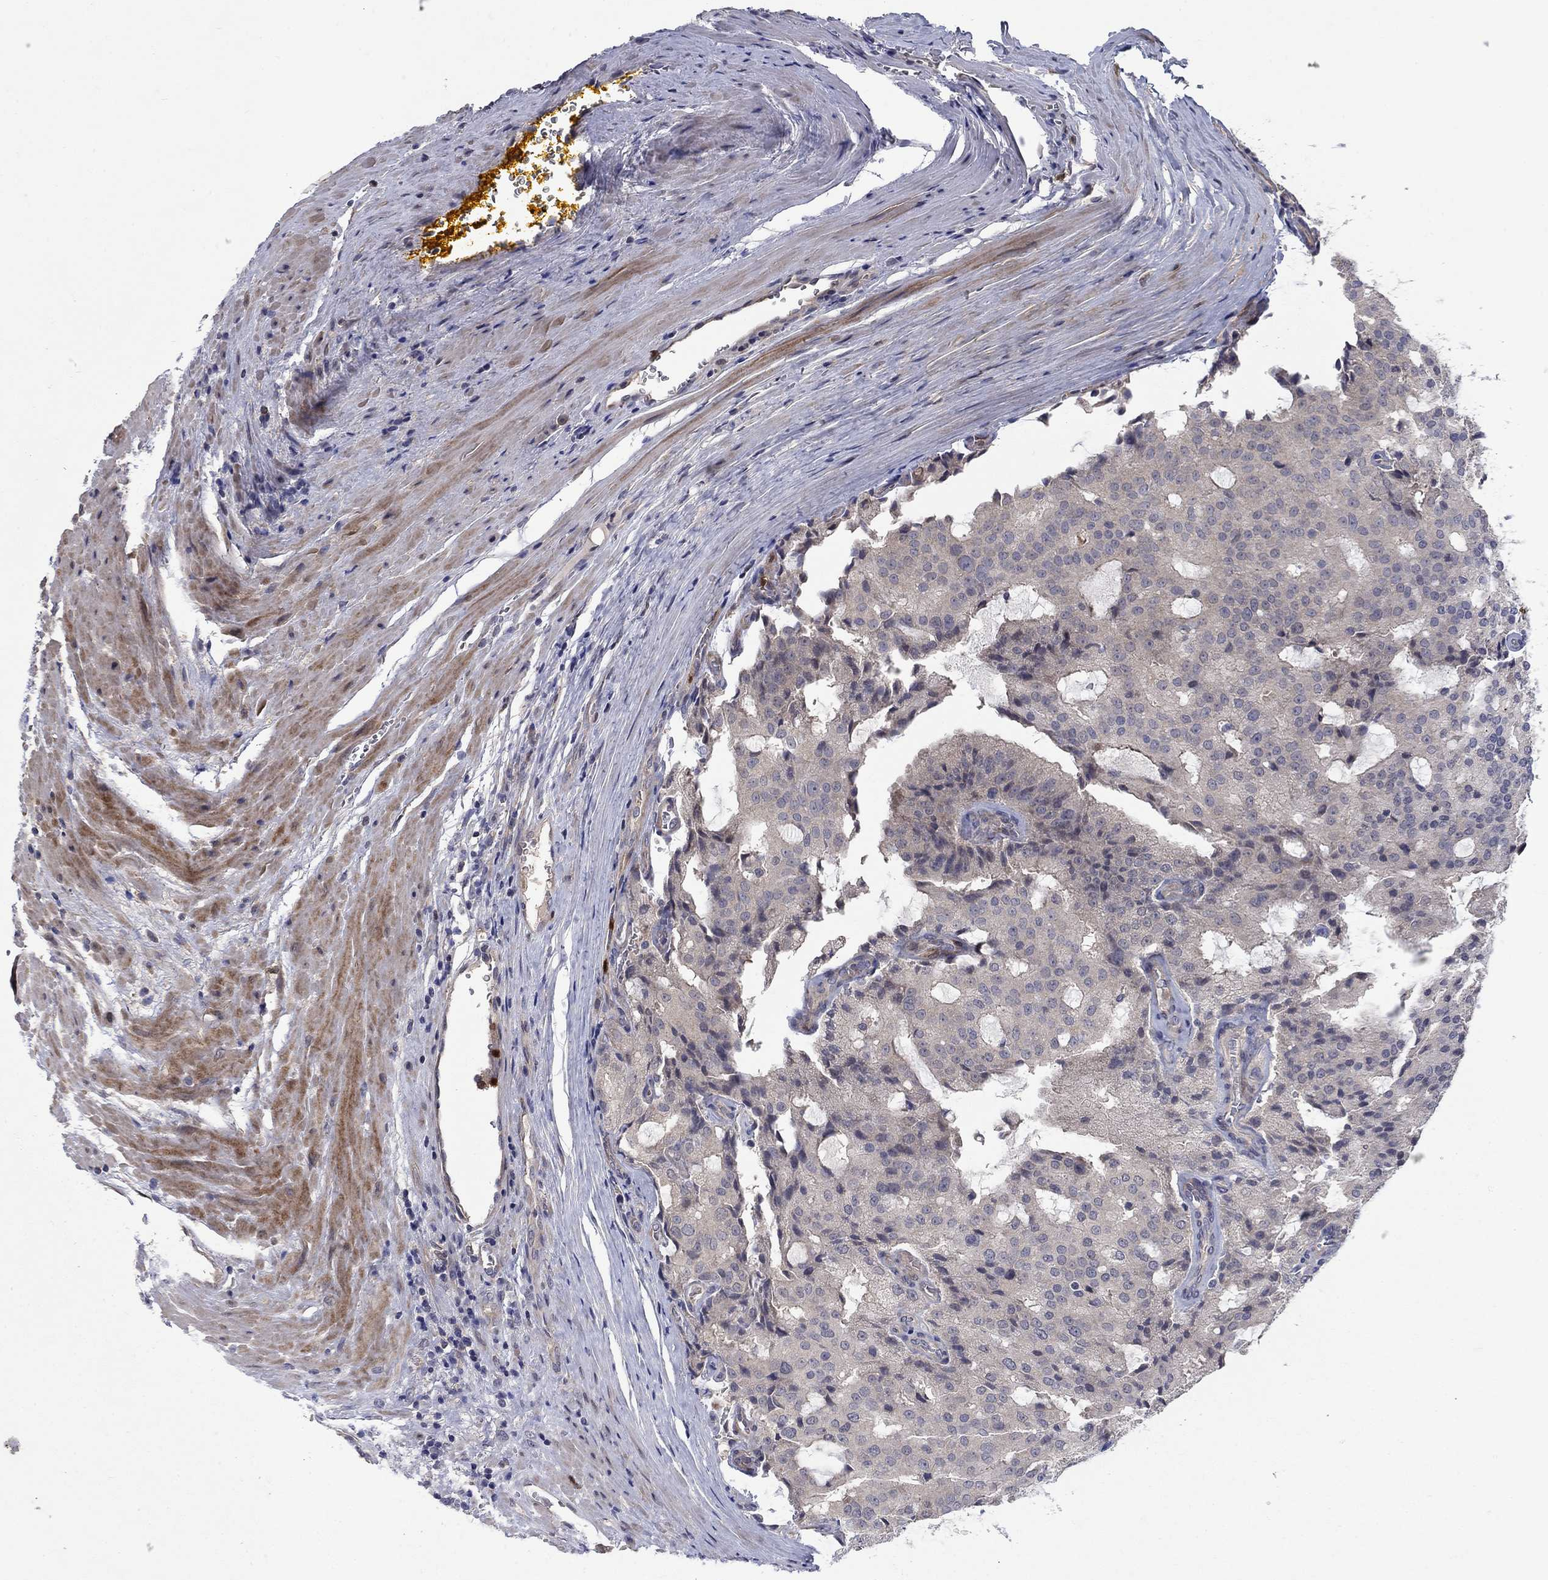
{"staining": {"intensity": "negative", "quantity": "none", "location": "none"}, "tissue": "prostate cancer", "cell_type": "Tumor cells", "image_type": "cancer", "snomed": [{"axis": "morphology", "description": "Adenocarcinoma, NOS"}, {"axis": "topography", "description": "Prostate and seminal vesicle, NOS"}, {"axis": "topography", "description": "Prostate"}], "caption": "The micrograph demonstrates no significant positivity in tumor cells of prostate cancer.", "gene": "MSRB1", "patient": {"sex": "male", "age": 67}}